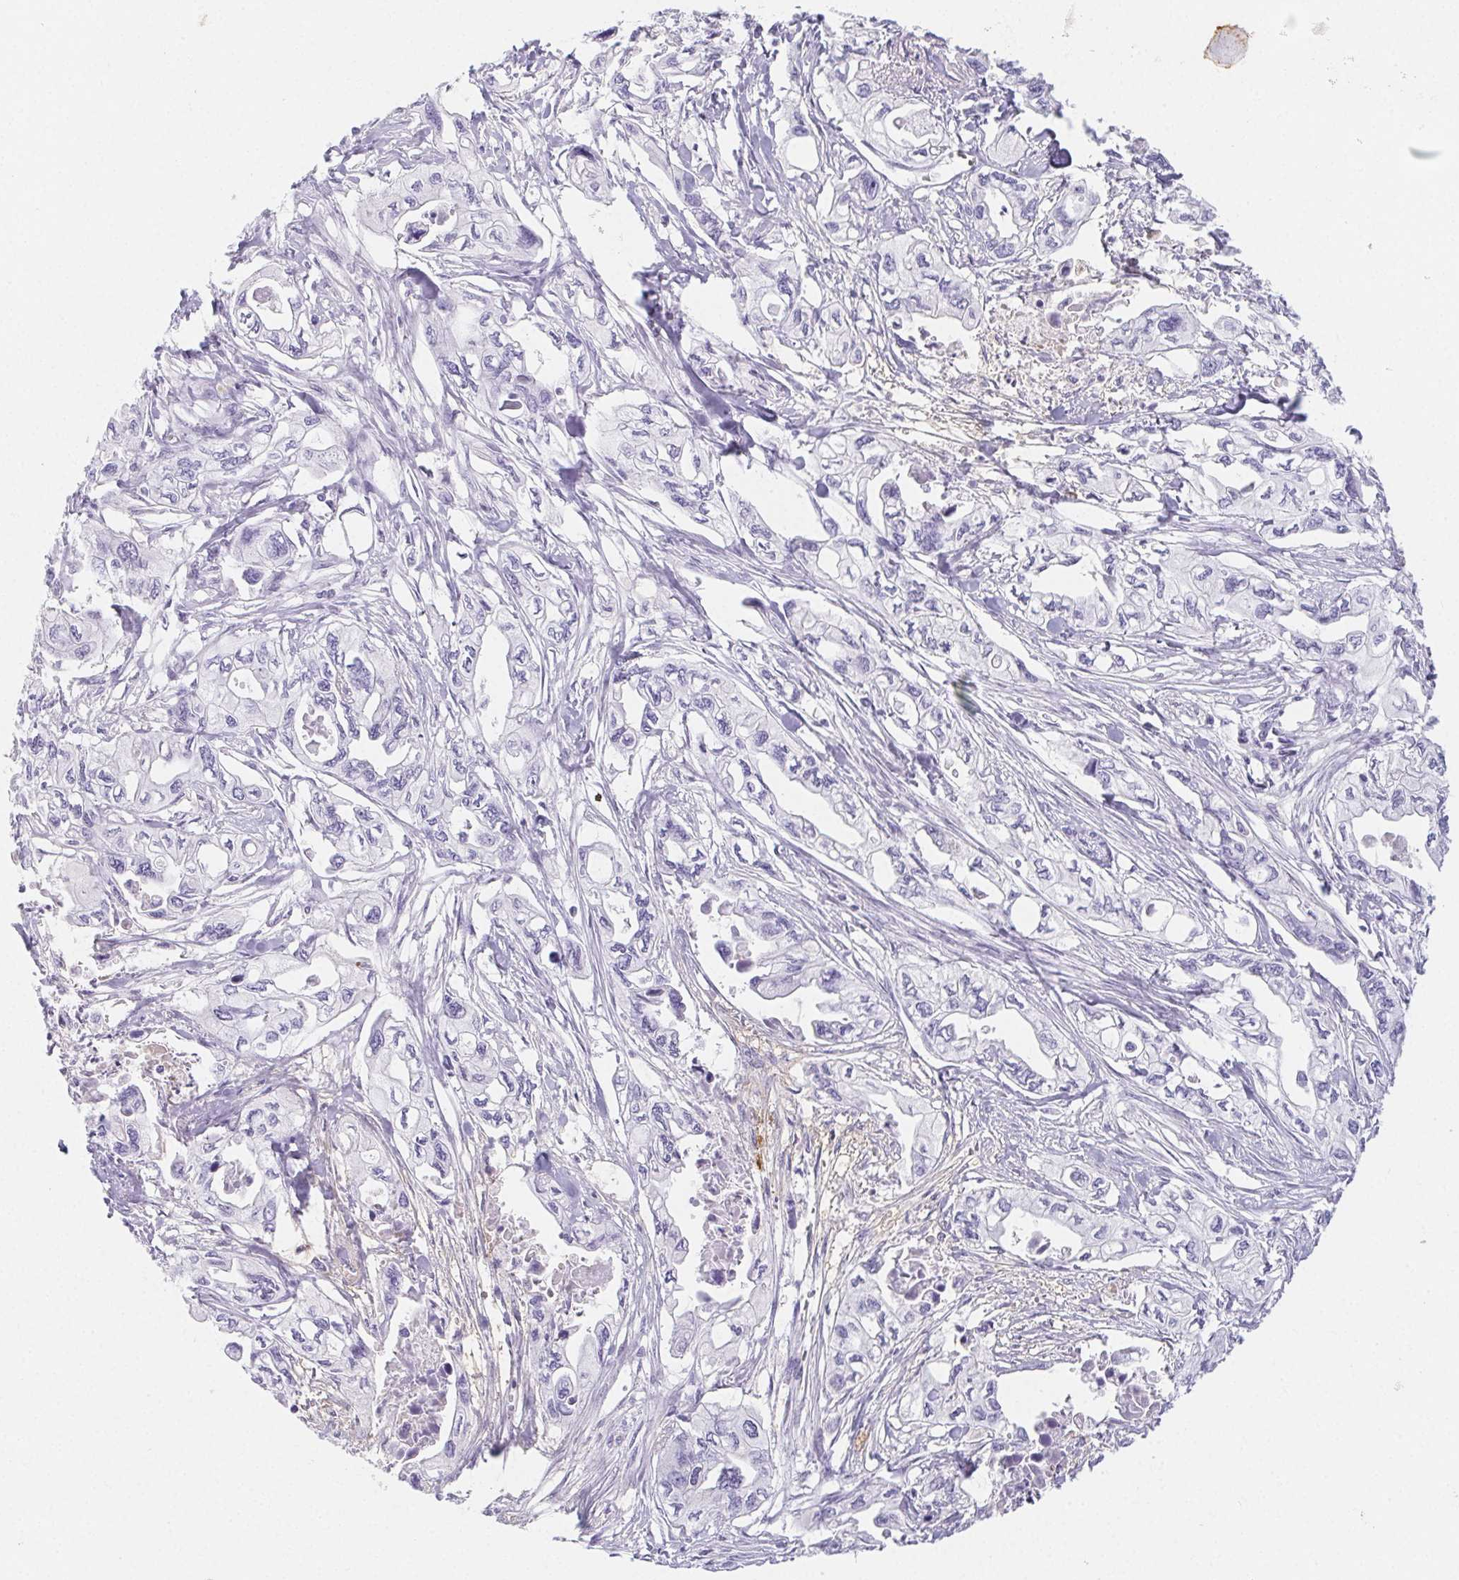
{"staining": {"intensity": "negative", "quantity": "none", "location": "none"}, "tissue": "pancreatic cancer", "cell_type": "Tumor cells", "image_type": "cancer", "snomed": [{"axis": "morphology", "description": "Adenocarcinoma, NOS"}, {"axis": "topography", "description": "Pancreas"}], "caption": "Immunohistochemical staining of human pancreatic cancer (adenocarcinoma) reveals no significant staining in tumor cells.", "gene": "ITIH2", "patient": {"sex": "male", "age": 68}}